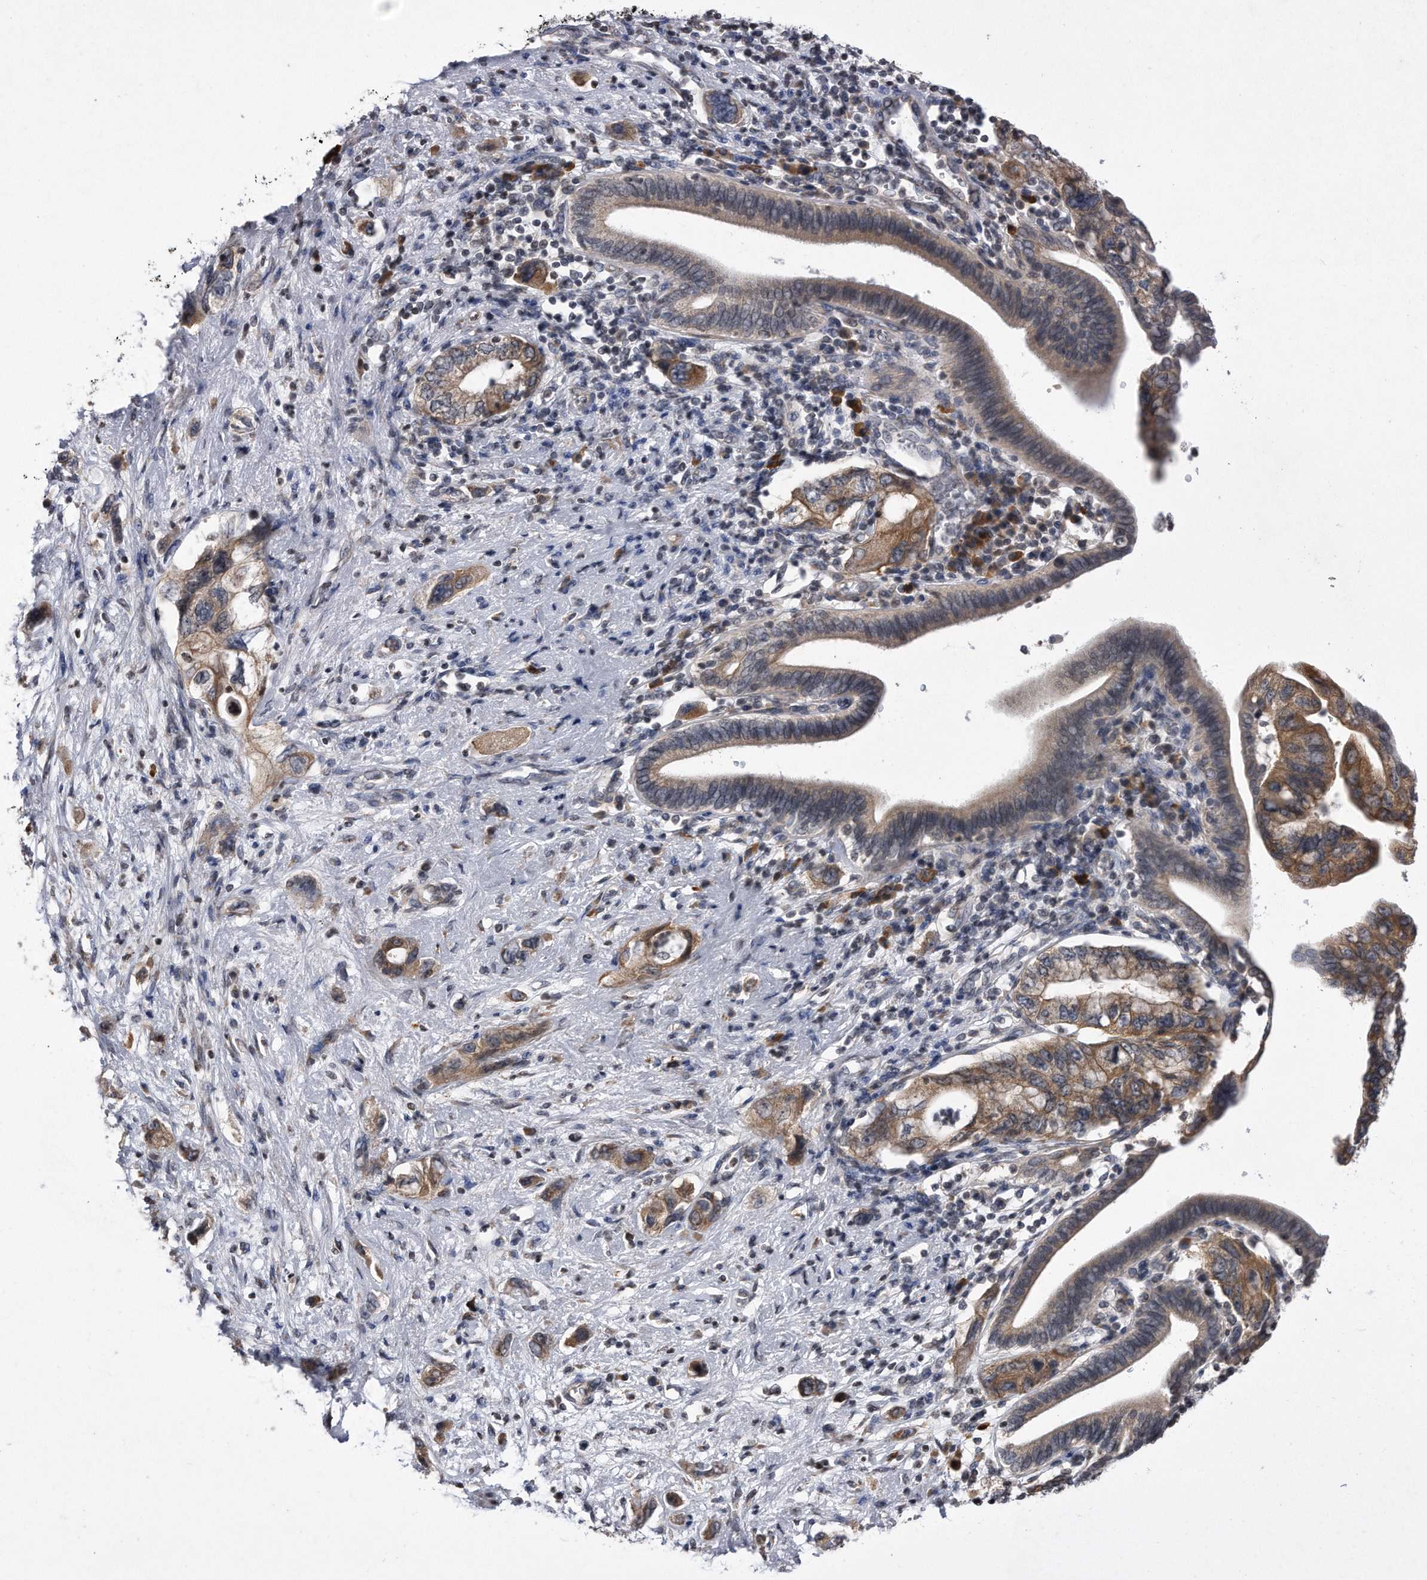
{"staining": {"intensity": "moderate", "quantity": "25%-75%", "location": "cytoplasmic/membranous"}, "tissue": "pancreatic cancer", "cell_type": "Tumor cells", "image_type": "cancer", "snomed": [{"axis": "morphology", "description": "Adenocarcinoma, NOS"}, {"axis": "topography", "description": "Pancreas"}], "caption": "IHC (DAB (3,3'-diaminobenzidine)) staining of human pancreatic cancer shows moderate cytoplasmic/membranous protein staining in approximately 25%-75% of tumor cells. (DAB IHC, brown staining for protein, blue staining for nuclei).", "gene": "DAB1", "patient": {"sex": "female", "age": 73}}